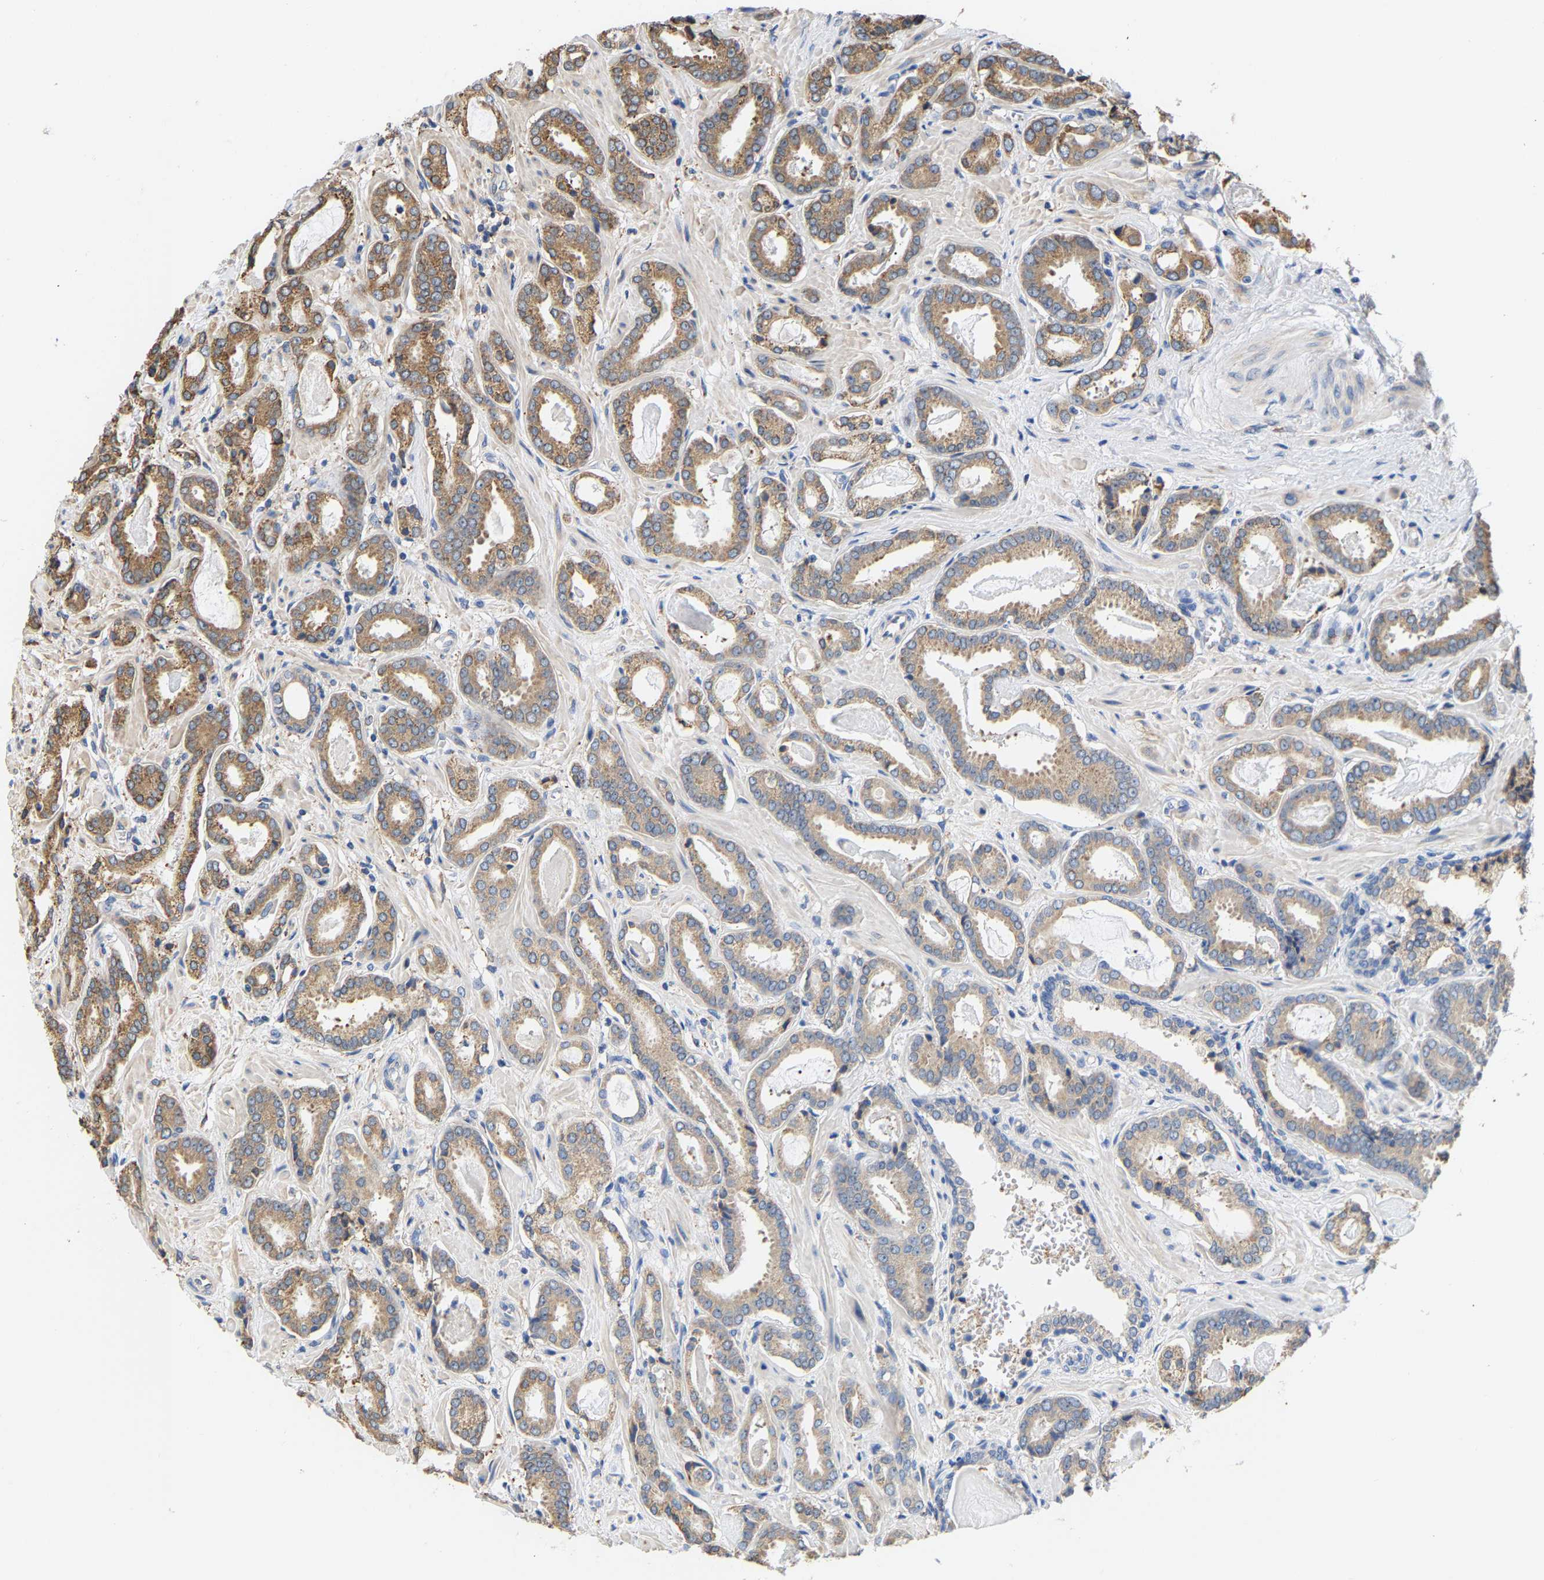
{"staining": {"intensity": "moderate", "quantity": ">75%", "location": "cytoplasmic/membranous"}, "tissue": "prostate cancer", "cell_type": "Tumor cells", "image_type": "cancer", "snomed": [{"axis": "morphology", "description": "Adenocarcinoma, Low grade"}, {"axis": "topography", "description": "Prostate"}], "caption": "Immunohistochemical staining of human prostate cancer (low-grade adenocarcinoma) demonstrates medium levels of moderate cytoplasmic/membranous protein staining in approximately >75% of tumor cells.", "gene": "ARAP1", "patient": {"sex": "male", "age": 53}}